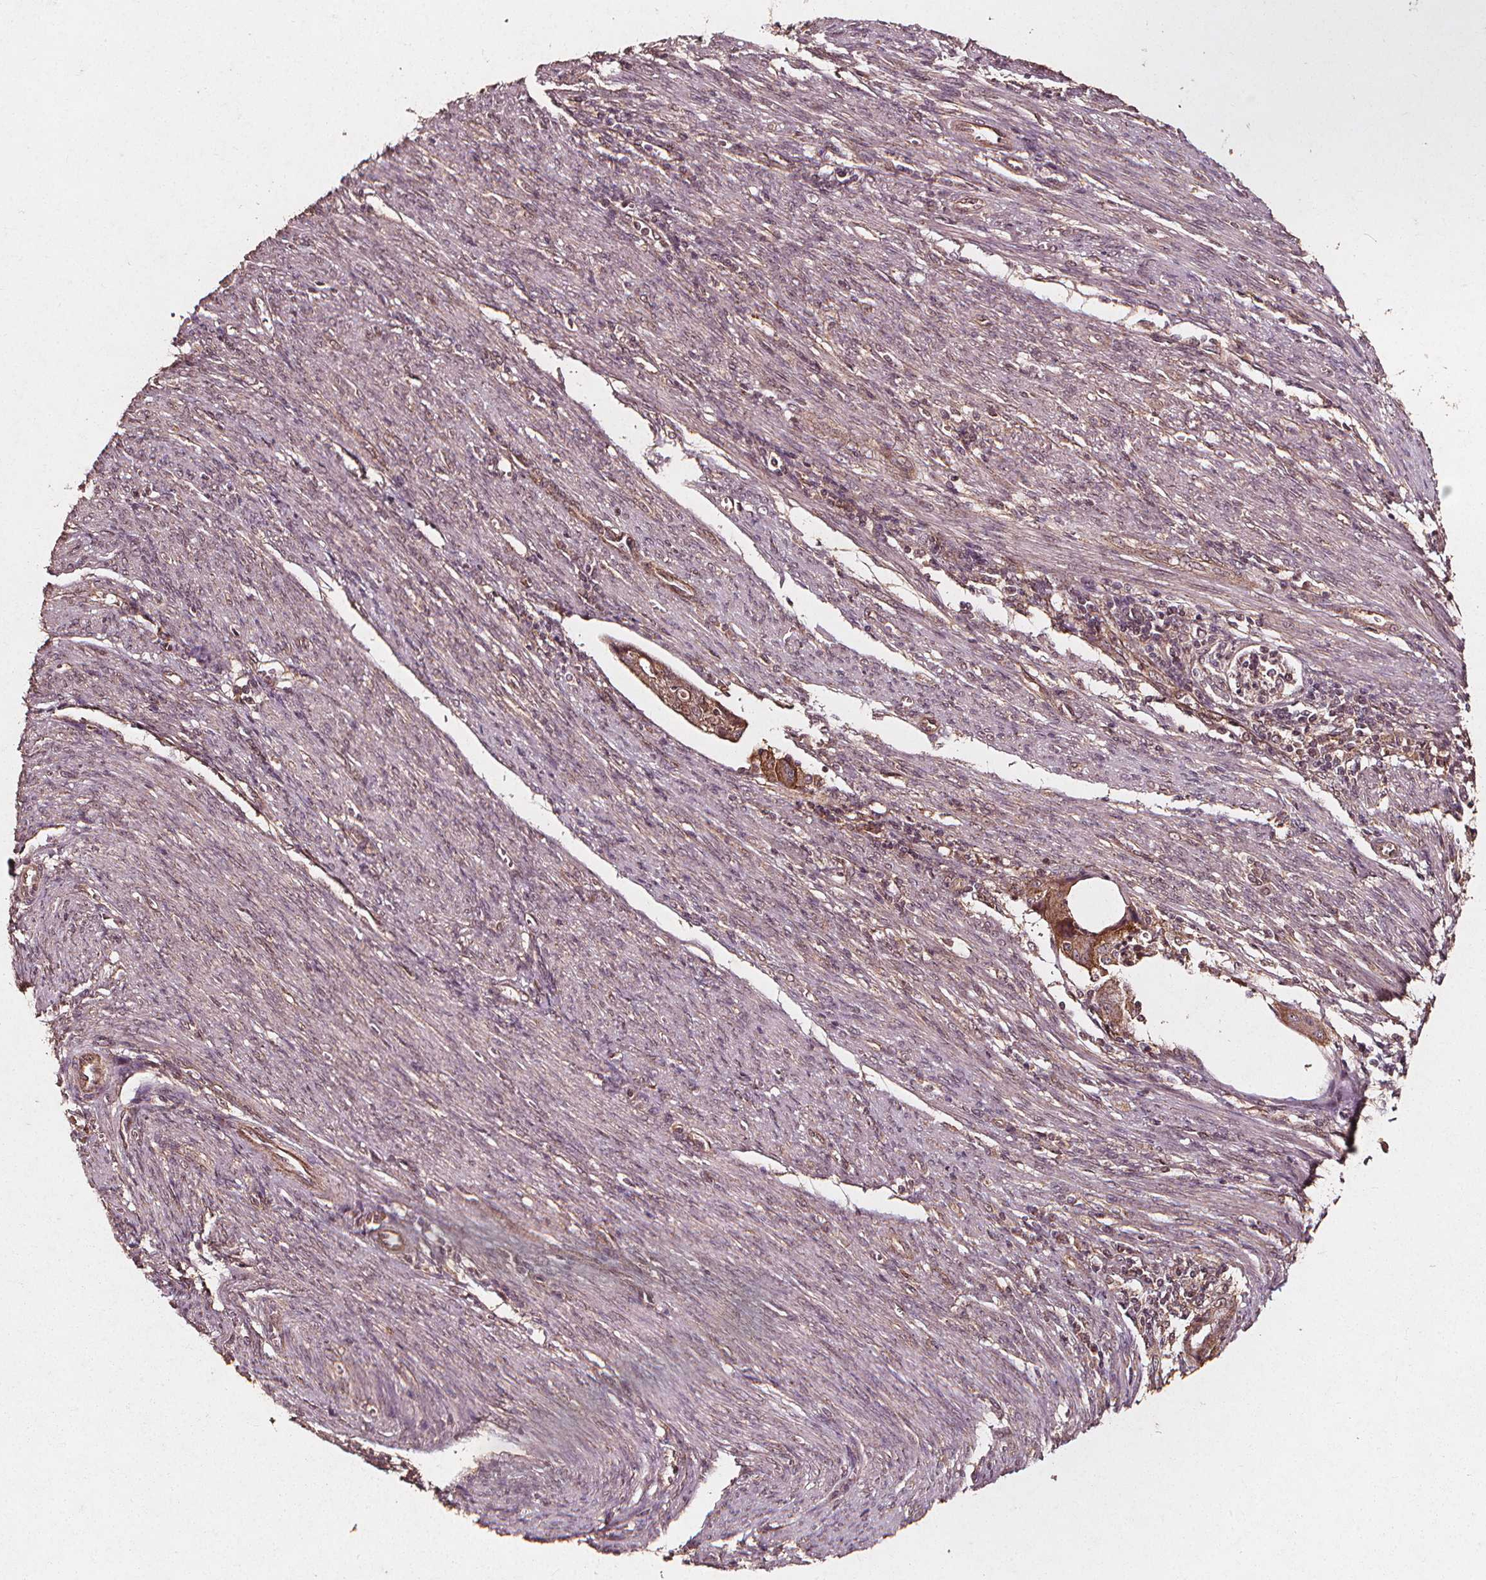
{"staining": {"intensity": "moderate", "quantity": ">75%", "location": "cytoplasmic/membranous"}, "tissue": "endometrial cancer", "cell_type": "Tumor cells", "image_type": "cancer", "snomed": [{"axis": "morphology", "description": "Adenocarcinoma, NOS"}, {"axis": "topography", "description": "Endometrium"}], "caption": "Brown immunohistochemical staining in adenocarcinoma (endometrial) shows moderate cytoplasmic/membranous expression in about >75% of tumor cells.", "gene": "ABCA1", "patient": {"sex": "female", "age": 79}}